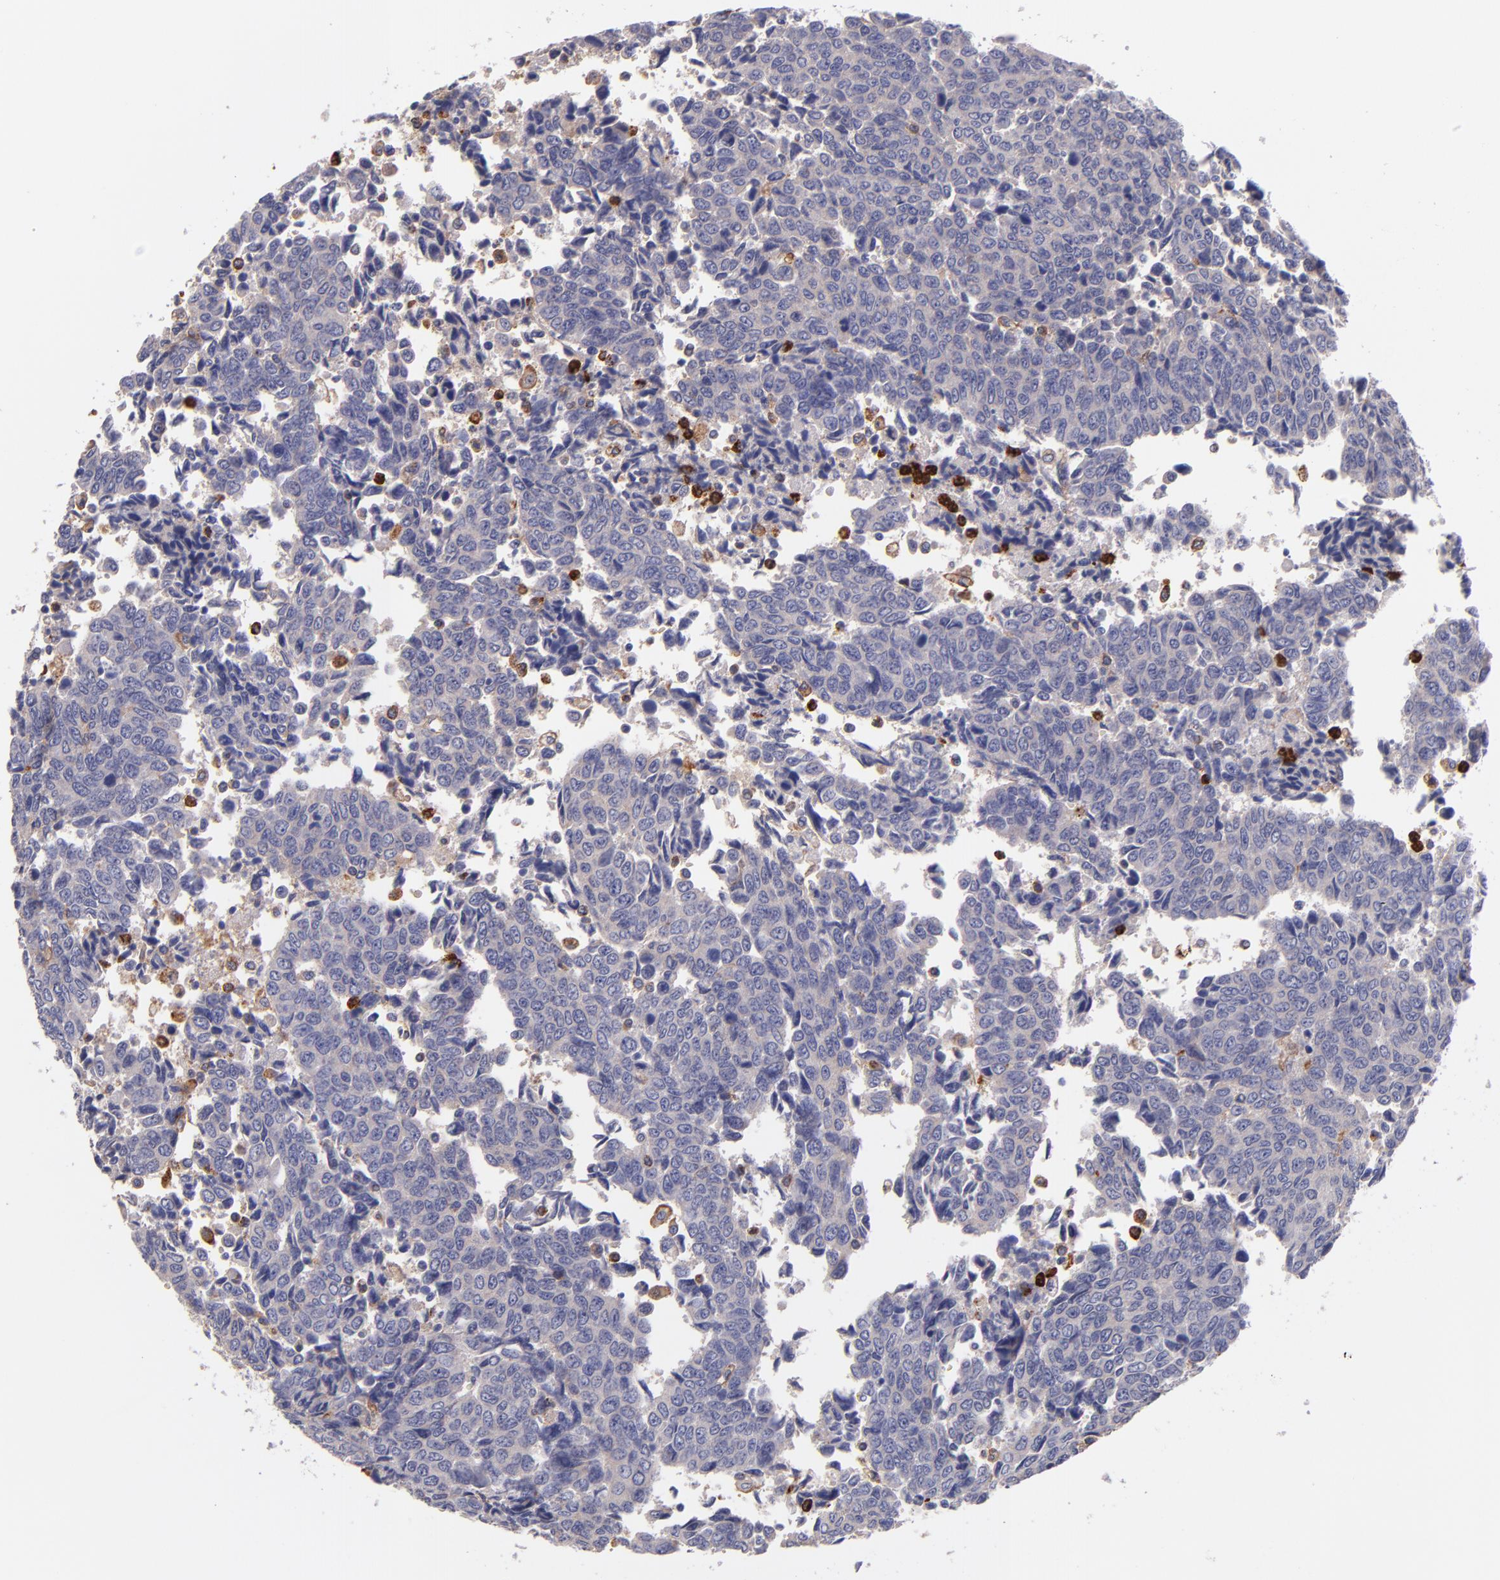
{"staining": {"intensity": "negative", "quantity": "none", "location": "none"}, "tissue": "urothelial cancer", "cell_type": "Tumor cells", "image_type": "cancer", "snomed": [{"axis": "morphology", "description": "Urothelial carcinoma, High grade"}, {"axis": "topography", "description": "Urinary bladder"}], "caption": "Immunohistochemistry (IHC) of human high-grade urothelial carcinoma displays no expression in tumor cells.", "gene": "C5AR1", "patient": {"sex": "male", "age": 86}}